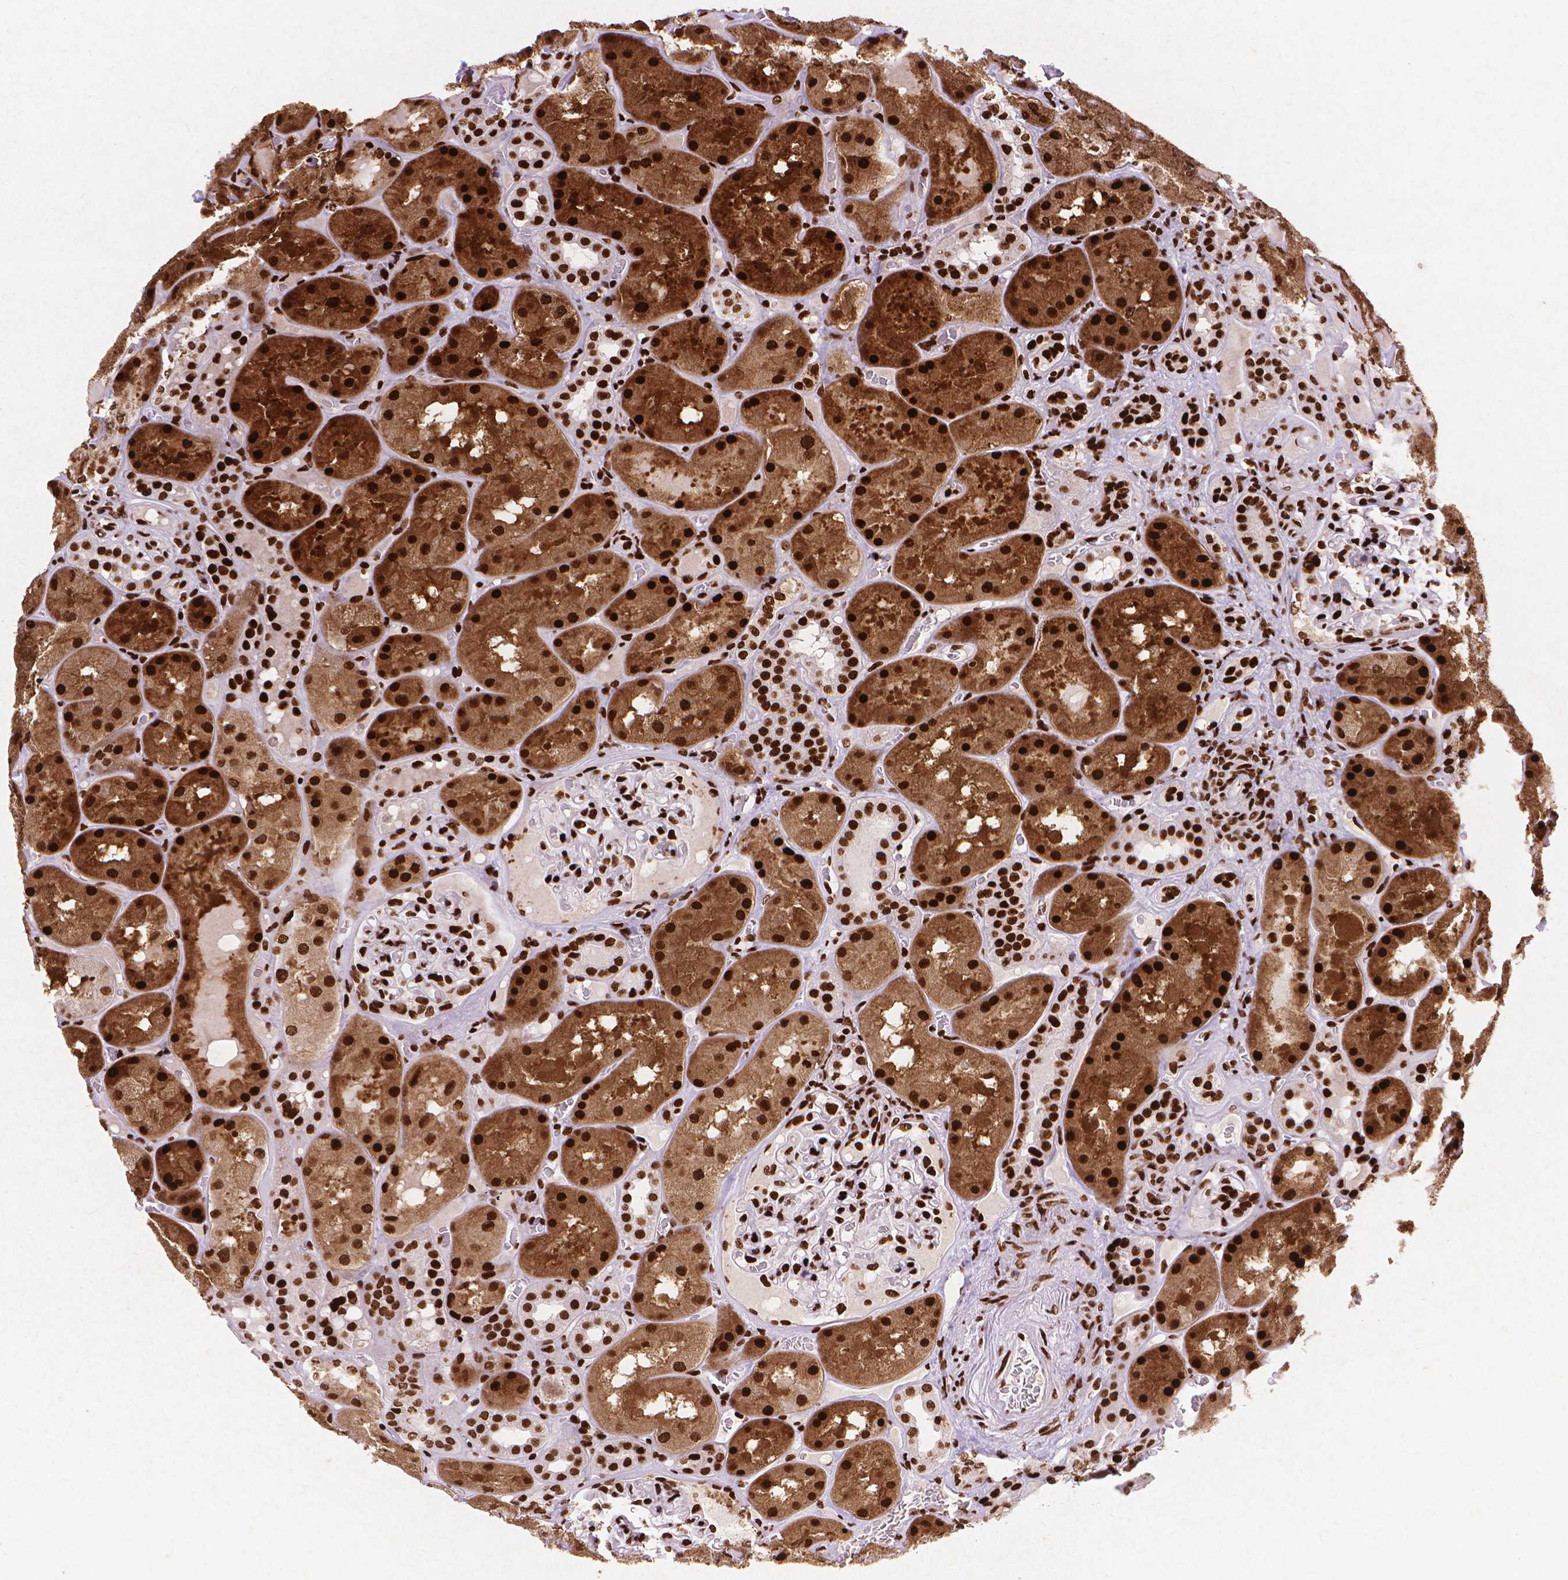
{"staining": {"intensity": "strong", "quantity": ">75%", "location": "nuclear"}, "tissue": "kidney", "cell_type": "Cells in glomeruli", "image_type": "normal", "snomed": [{"axis": "morphology", "description": "Normal tissue, NOS"}, {"axis": "topography", "description": "Kidney"}], "caption": "Benign kidney exhibits strong nuclear expression in about >75% of cells in glomeruli.", "gene": "CITED2", "patient": {"sex": "male", "age": 73}}